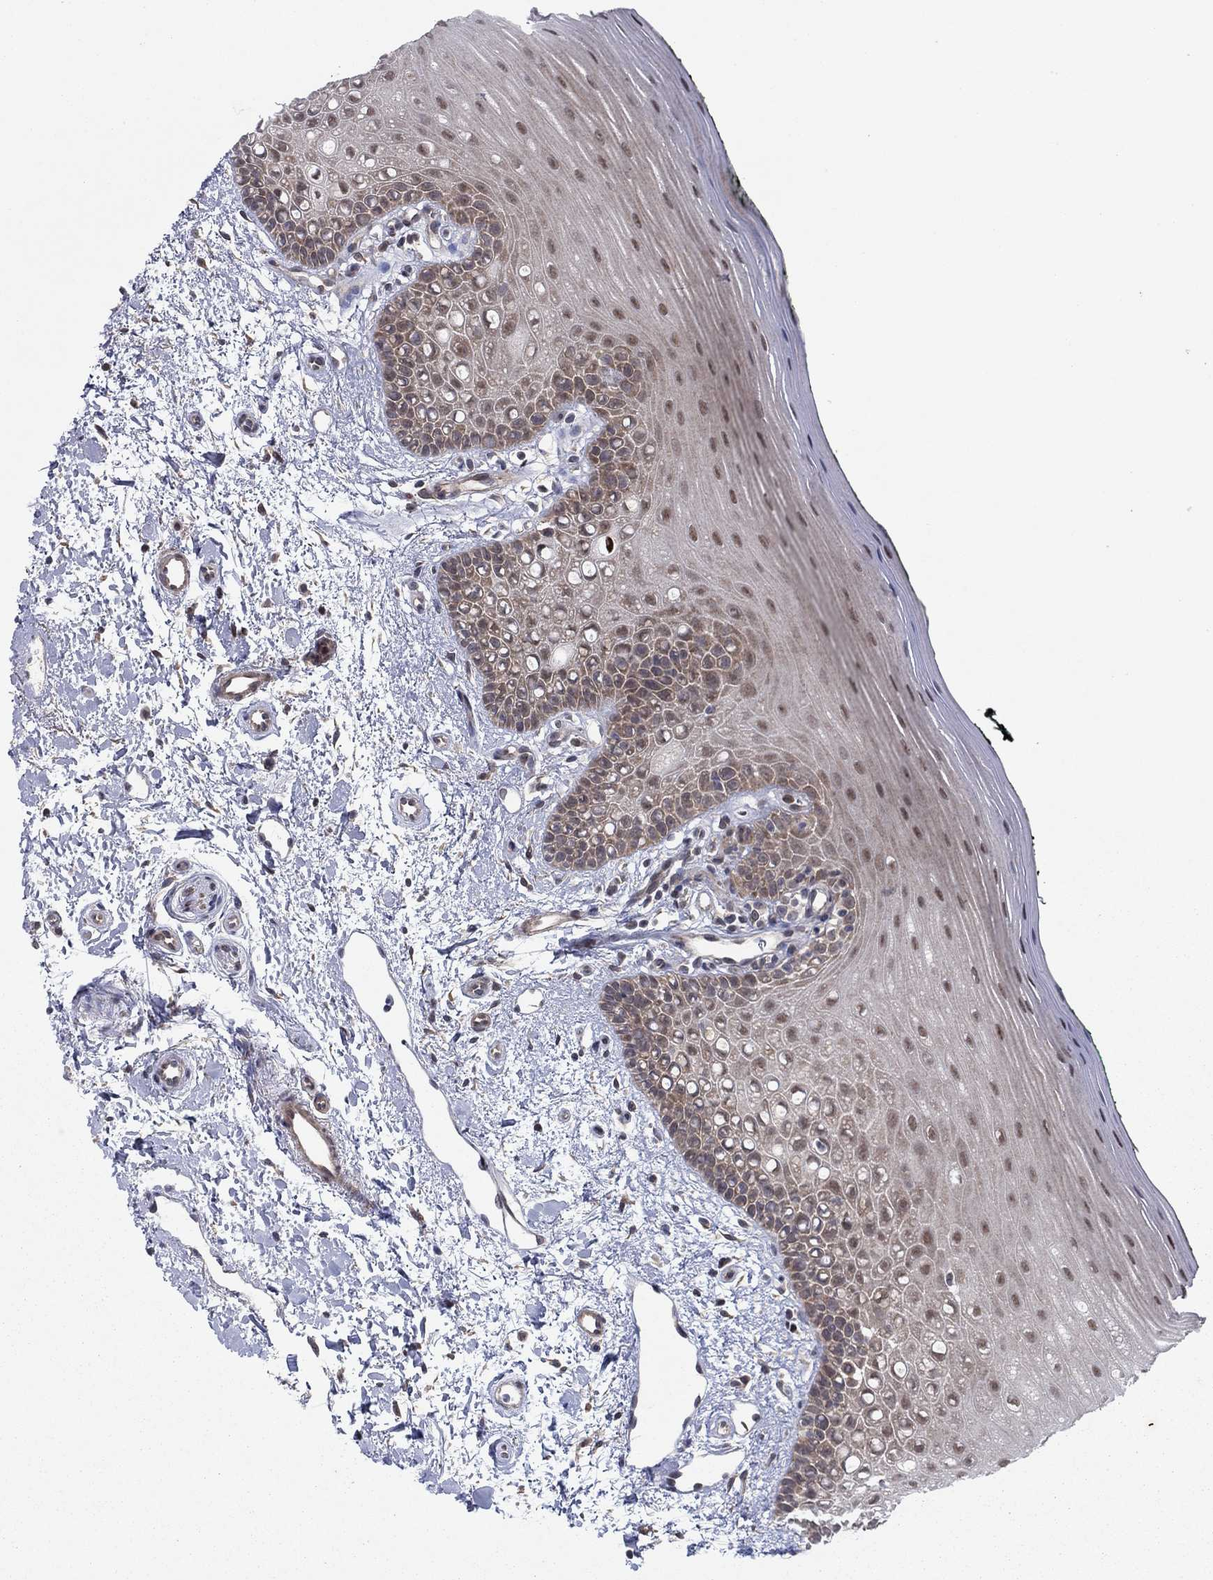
{"staining": {"intensity": "moderate", "quantity": "<25%", "location": "cytoplasmic/membranous,nuclear"}, "tissue": "oral mucosa", "cell_type": "Squamous epithelial cells", "image_type": "normal", "snomed": [{"axis": "morphology", "description": "Normal tissue, NOS"}, {"axis": "topography", "description": "Oral tissue"}], "caption": "Immunohistochemical staining of normal oral mucosa exhibits moderate cytoplasmic/membranous,nuclear protein expression in approximately <25% of squamous epithelial cells.", "gene": "PSMC1", "patient": {"sex": "female", "age": 78}}